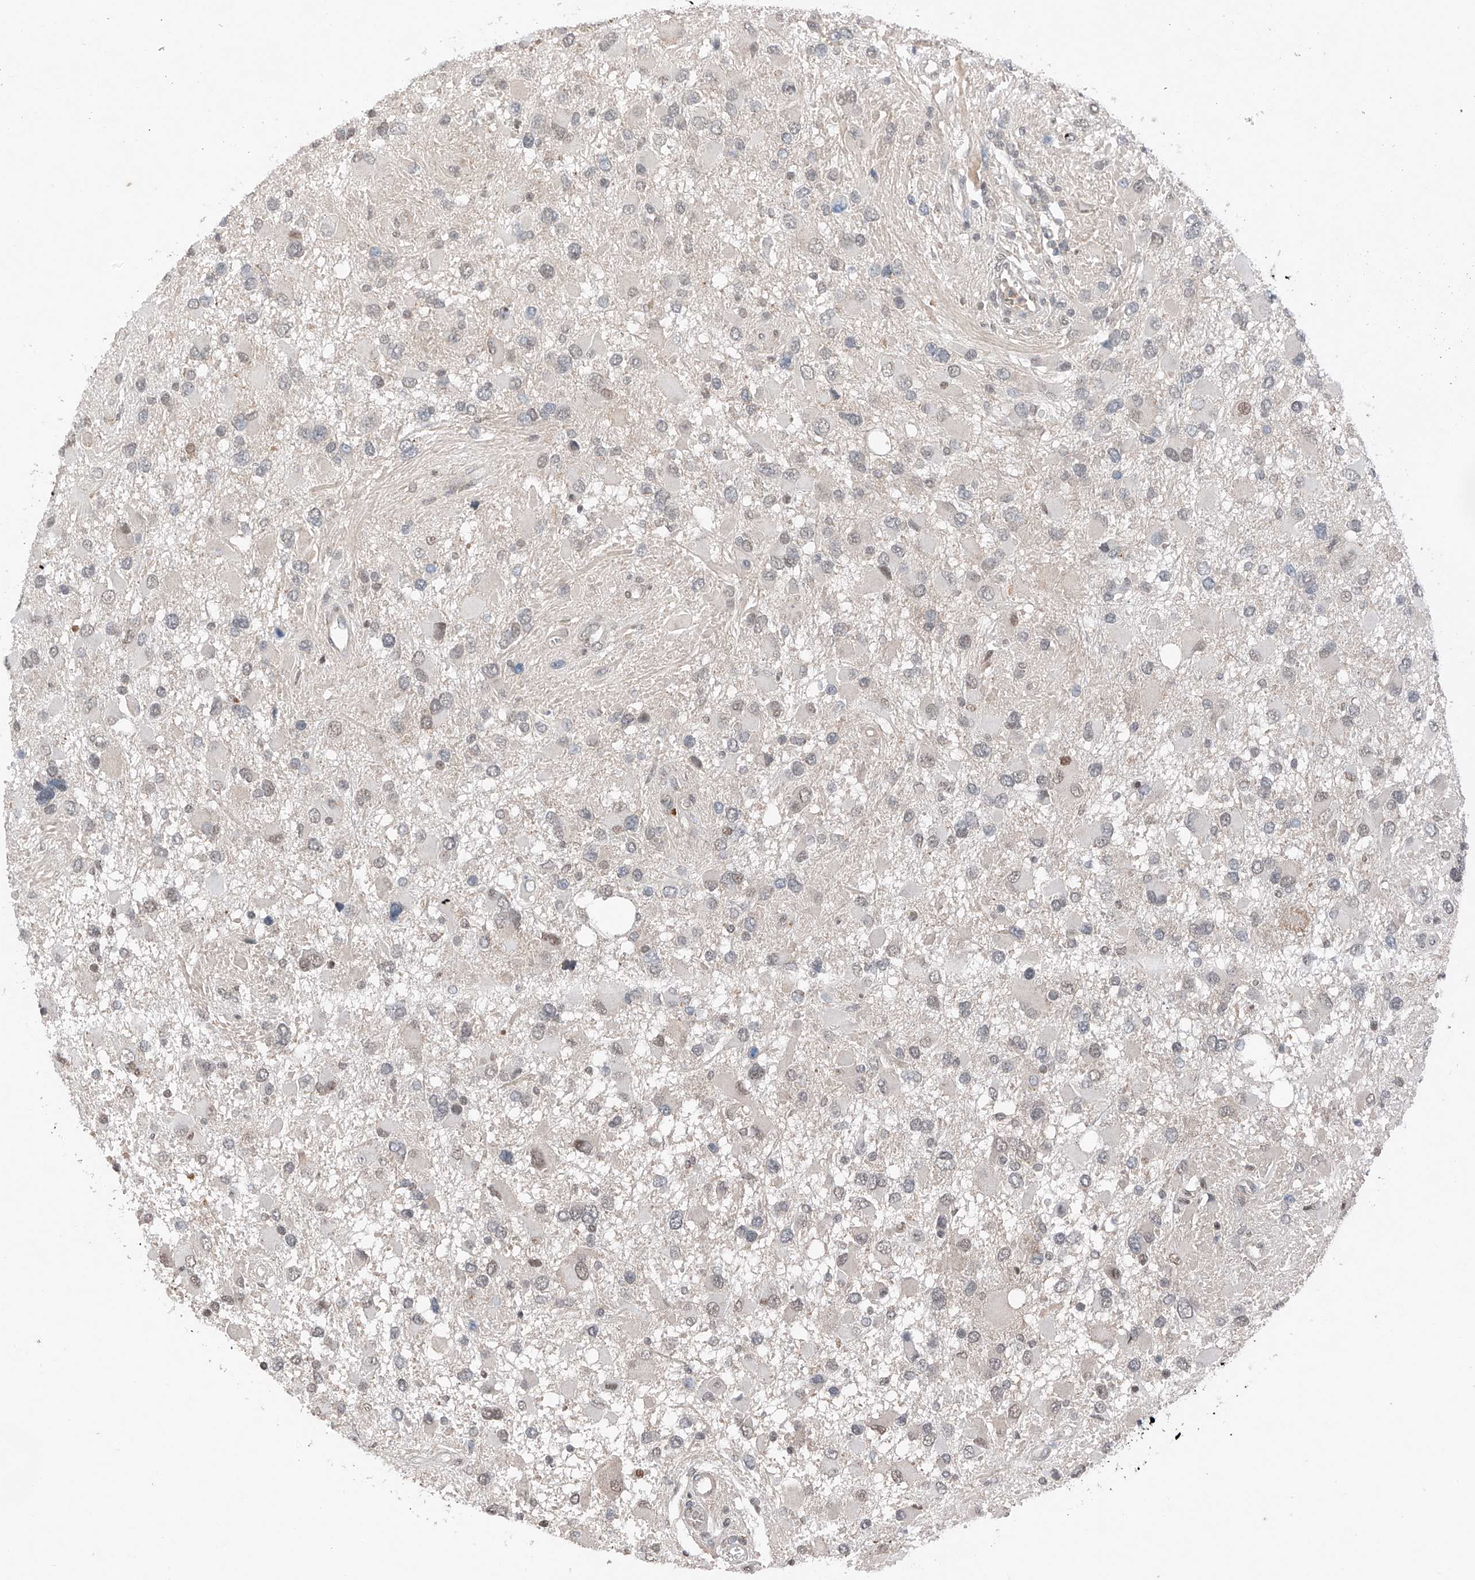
{"staining": {"intensity": "negative", "quantity": "none", "location": "none"}, "tissue": "glioma", "cell_type": "Tumor cells", "image_type": "cancer", "snomed": [{"axis": "morphology", "description": "Glioma, malignant, High grade"}, {"axis": "topography", "description": "Brain"}], "caption": "A high-resolution micrograph shows immunohistochemistry (IHC) staining of malignant glioma (high-grade), which reveals no significant expression in tumor cells.", "gene": "TBX4", "patient": {"sex": "male", "age": 53}}